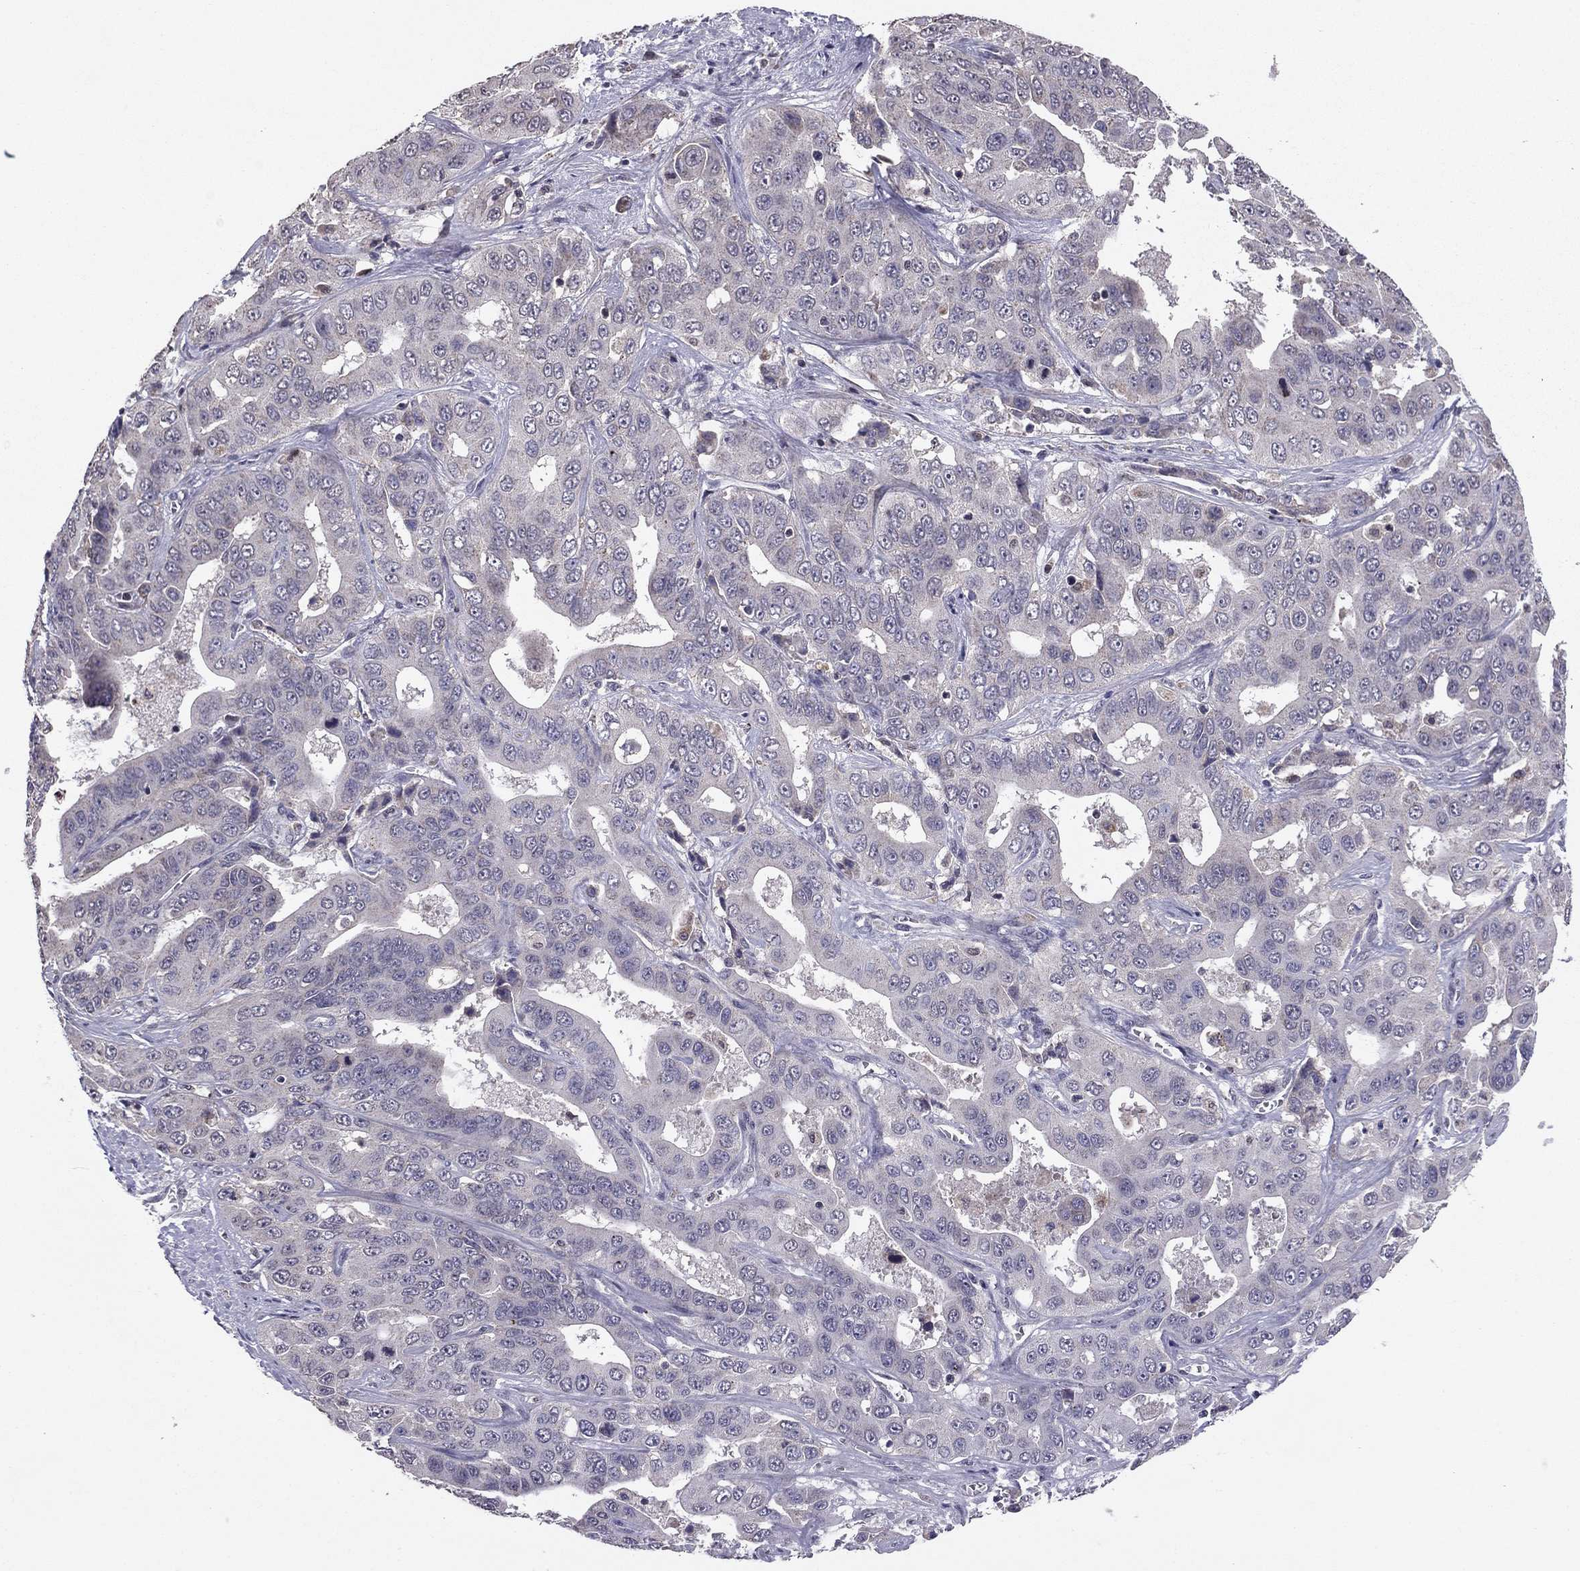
{"staining": {"intensity": "negative", "quantity": "none", "location": "none"}, "tissue": "liver cancer", "cell_type": "Tumor cells", "image_type": "cancer", "snomed": [{"axis": "morphology", "description": "Cholangiocarcinoma"}, {"axis": "topography", "description": "Liver"}], "caption": "Micrograph shows no significant protein positivity in tumor cells of liver cholangiocarcinoma.", "gene": "HCN1", "patient": {"sex": "female", "age": 52}}